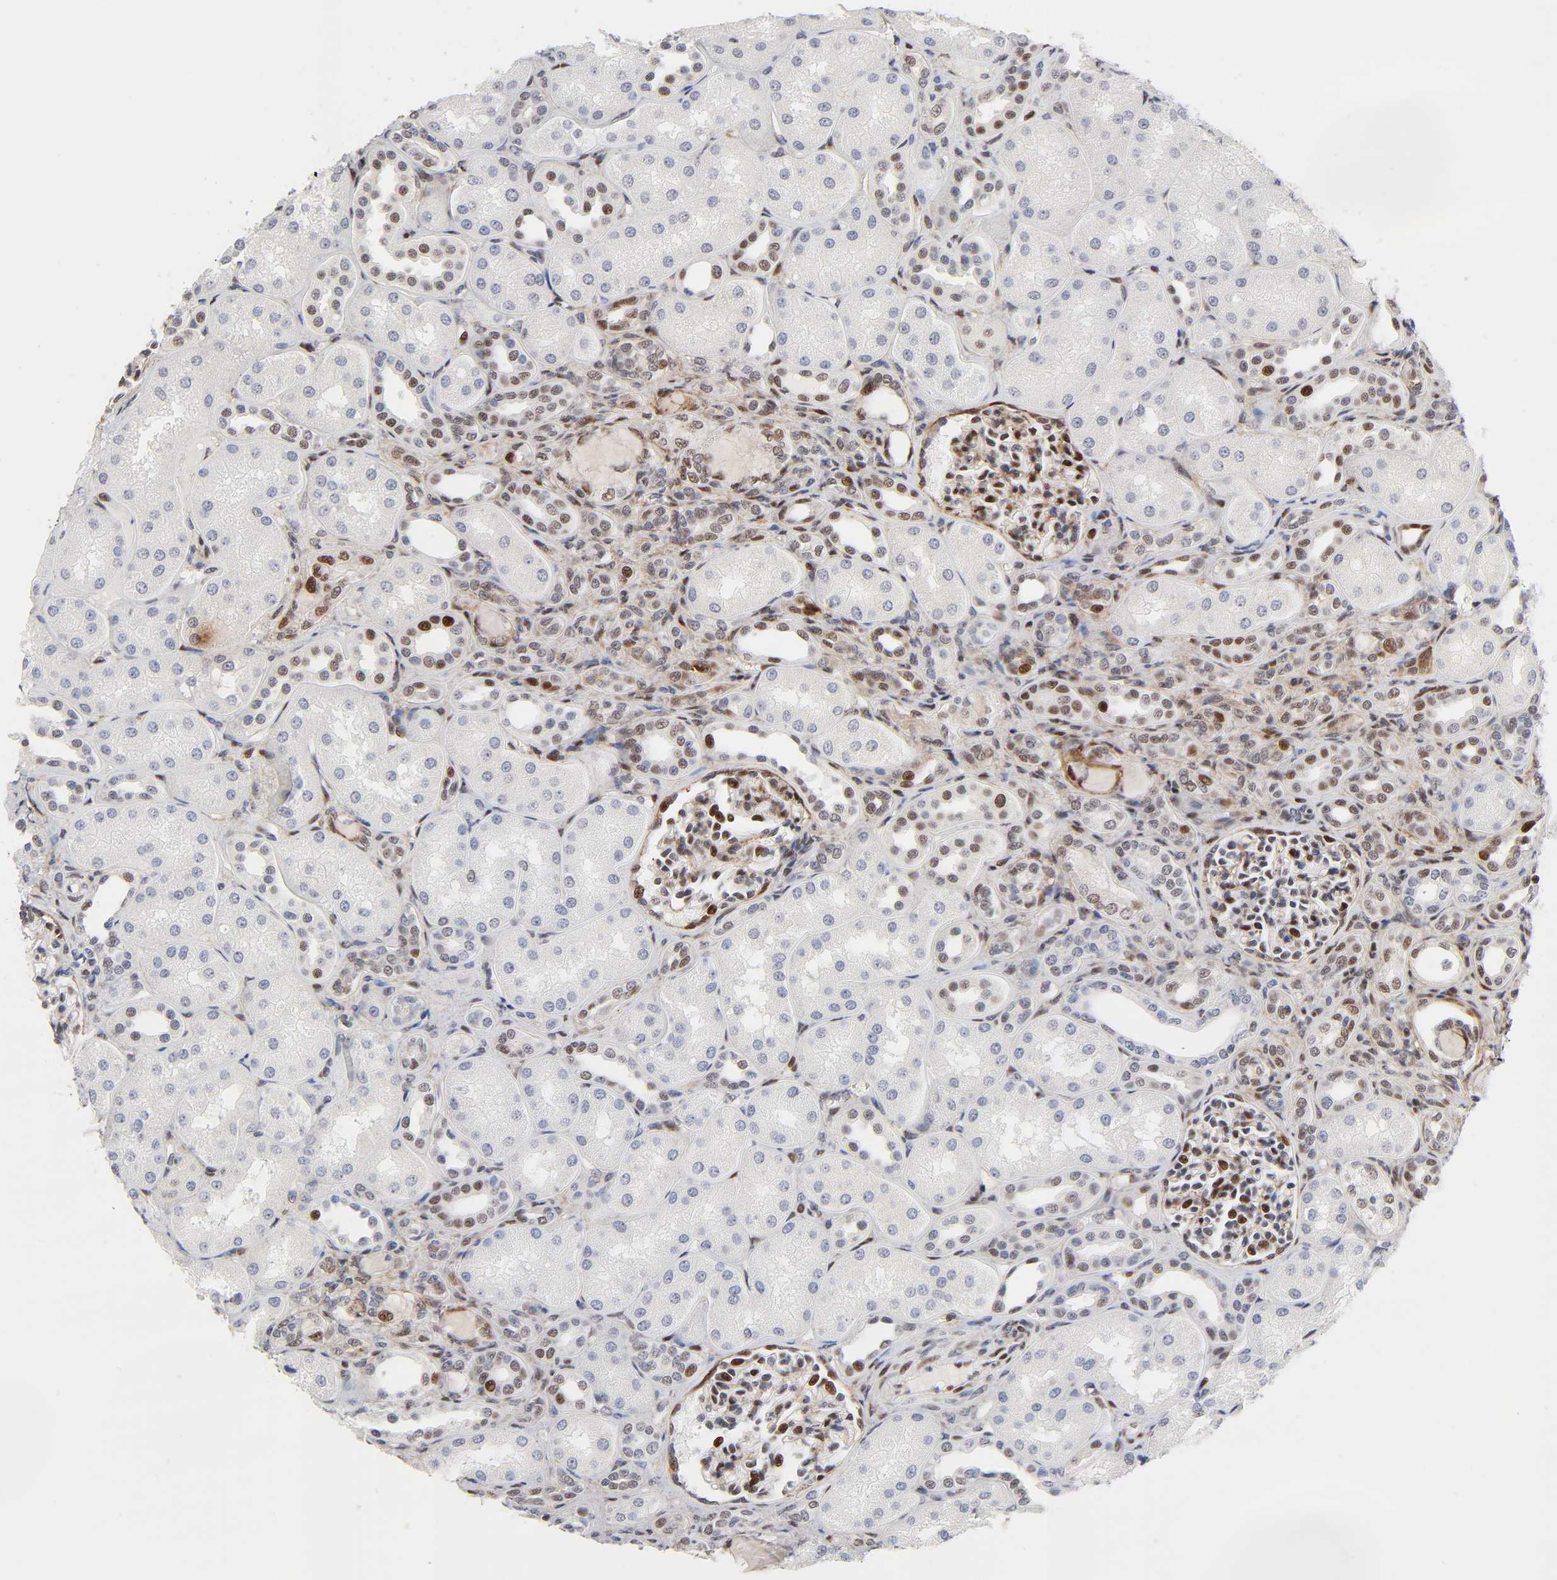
{"staining": {"intensity": "strong", "quantity": ">75%", "location": "nuclear"}, "tissue": "kidney", "cell_type": "Cells in glomeruli", "image_type": "normal", "snomed": [{"axis": "morphology", "description": "Normal tissue, NOS"}, {"axis": "topography", "description": "Kidney"}], "caption": "This photomicrograph exhibits immunohistochemistry (IHC) staining of unremarkable human kidney, with high strong nuclear staining in approximately >75% of cells in glomeruli.", "gene": "STK38", "patient": {"sex": "male", "age": 7}}